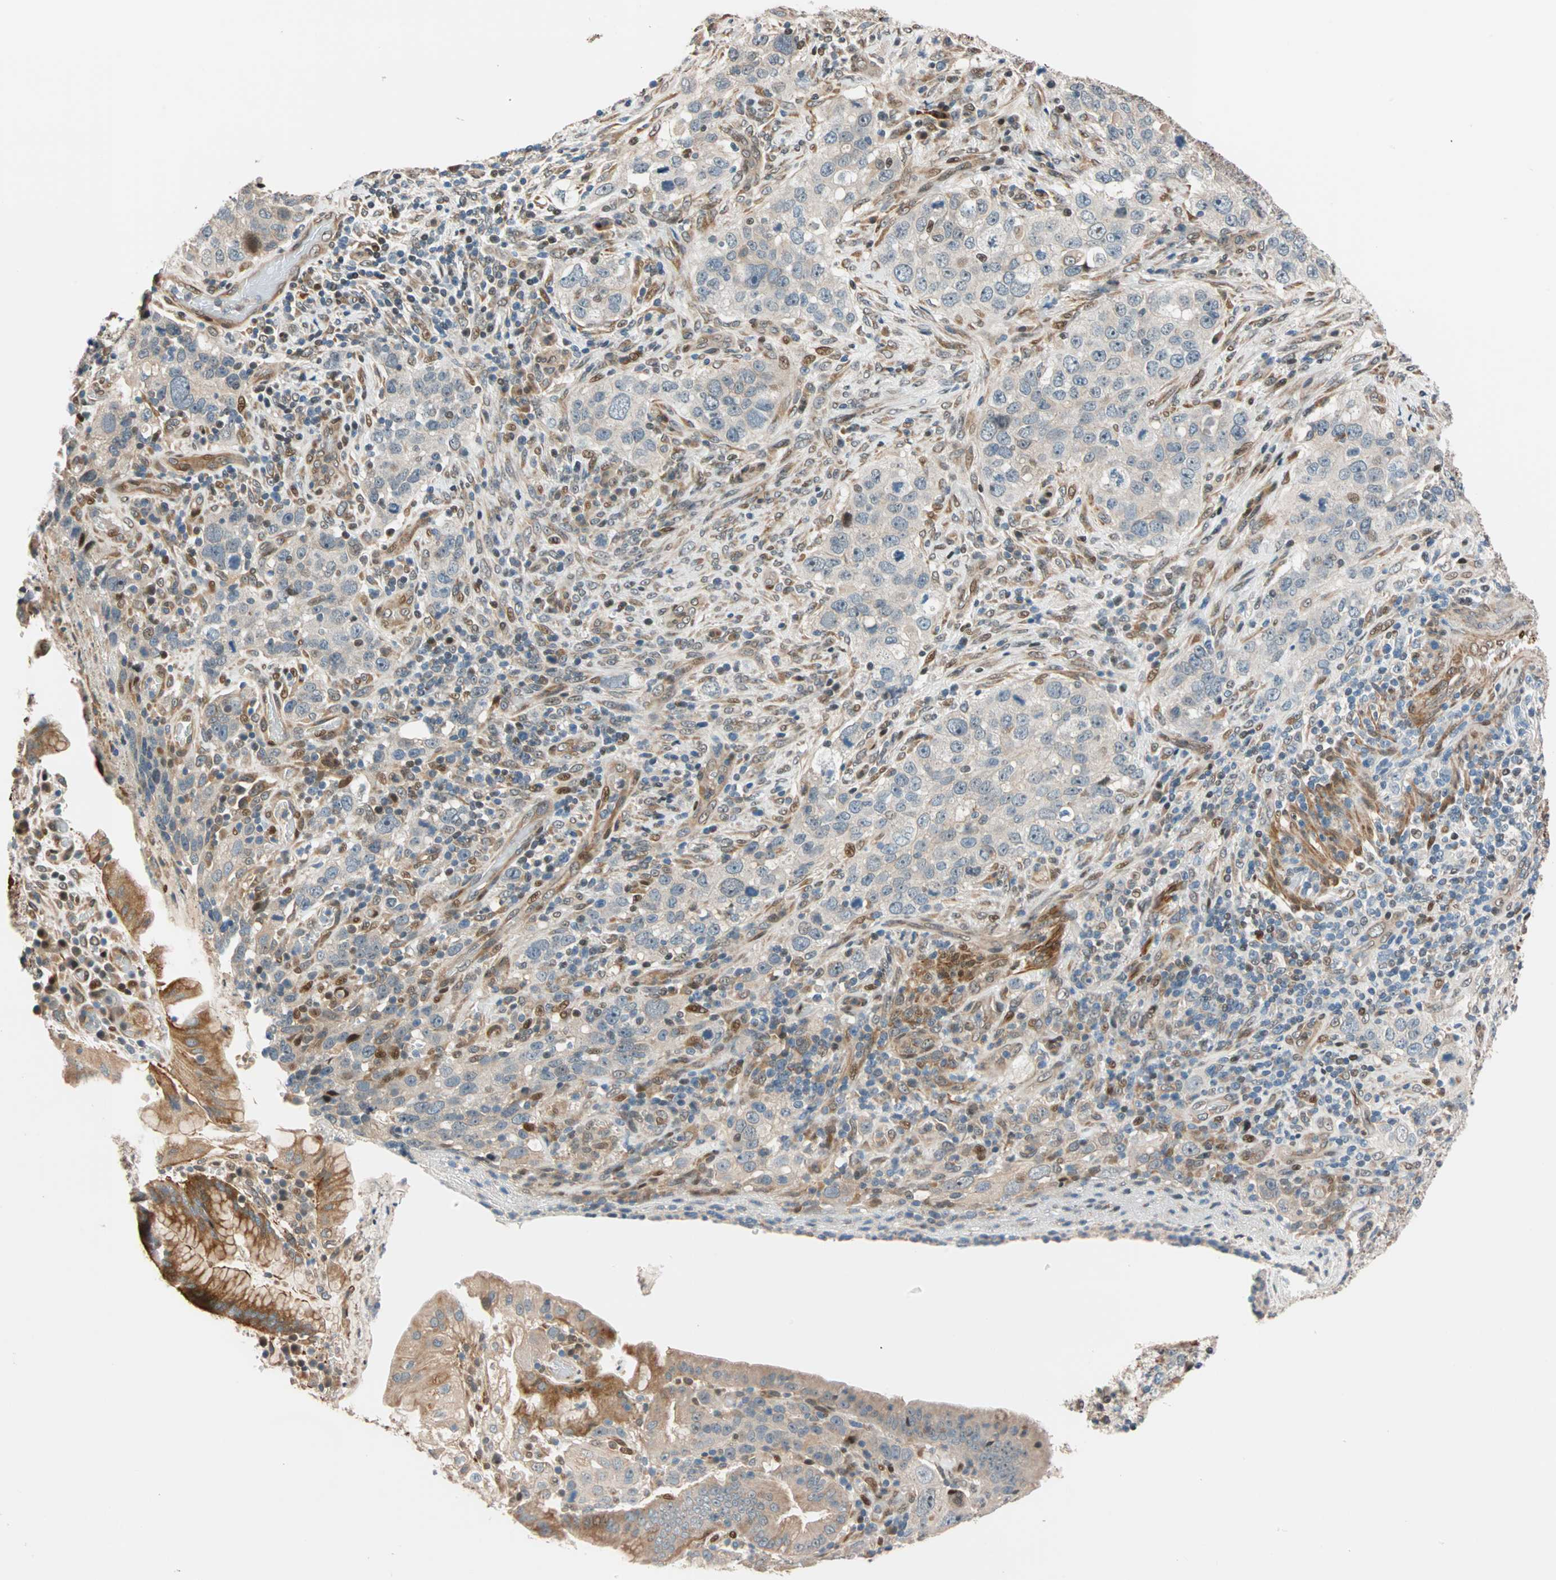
{"staining": {"intensity": "weak", "quantity": ">75%", "location": "cytoplasmic/membranous"}, "tissue": "stomach cancer", "cell_type": "Tumor cells", "image_type": "cancer", "snomed": [{"axis": "morphology", "description": "Normal tissue, NOS"}, {"axis": "morphology", "description": "Adenocarcinoma, NOS"}, {"axis": "topography", "description": "Stomach"}], "caption": "A brown stain shows weak cytoplasmic/membranous expression of a protein in human stomach adenocarcinoma tumor cells.", "gene": "HECW1", "patient": {"sex": "male", "age": 48}}